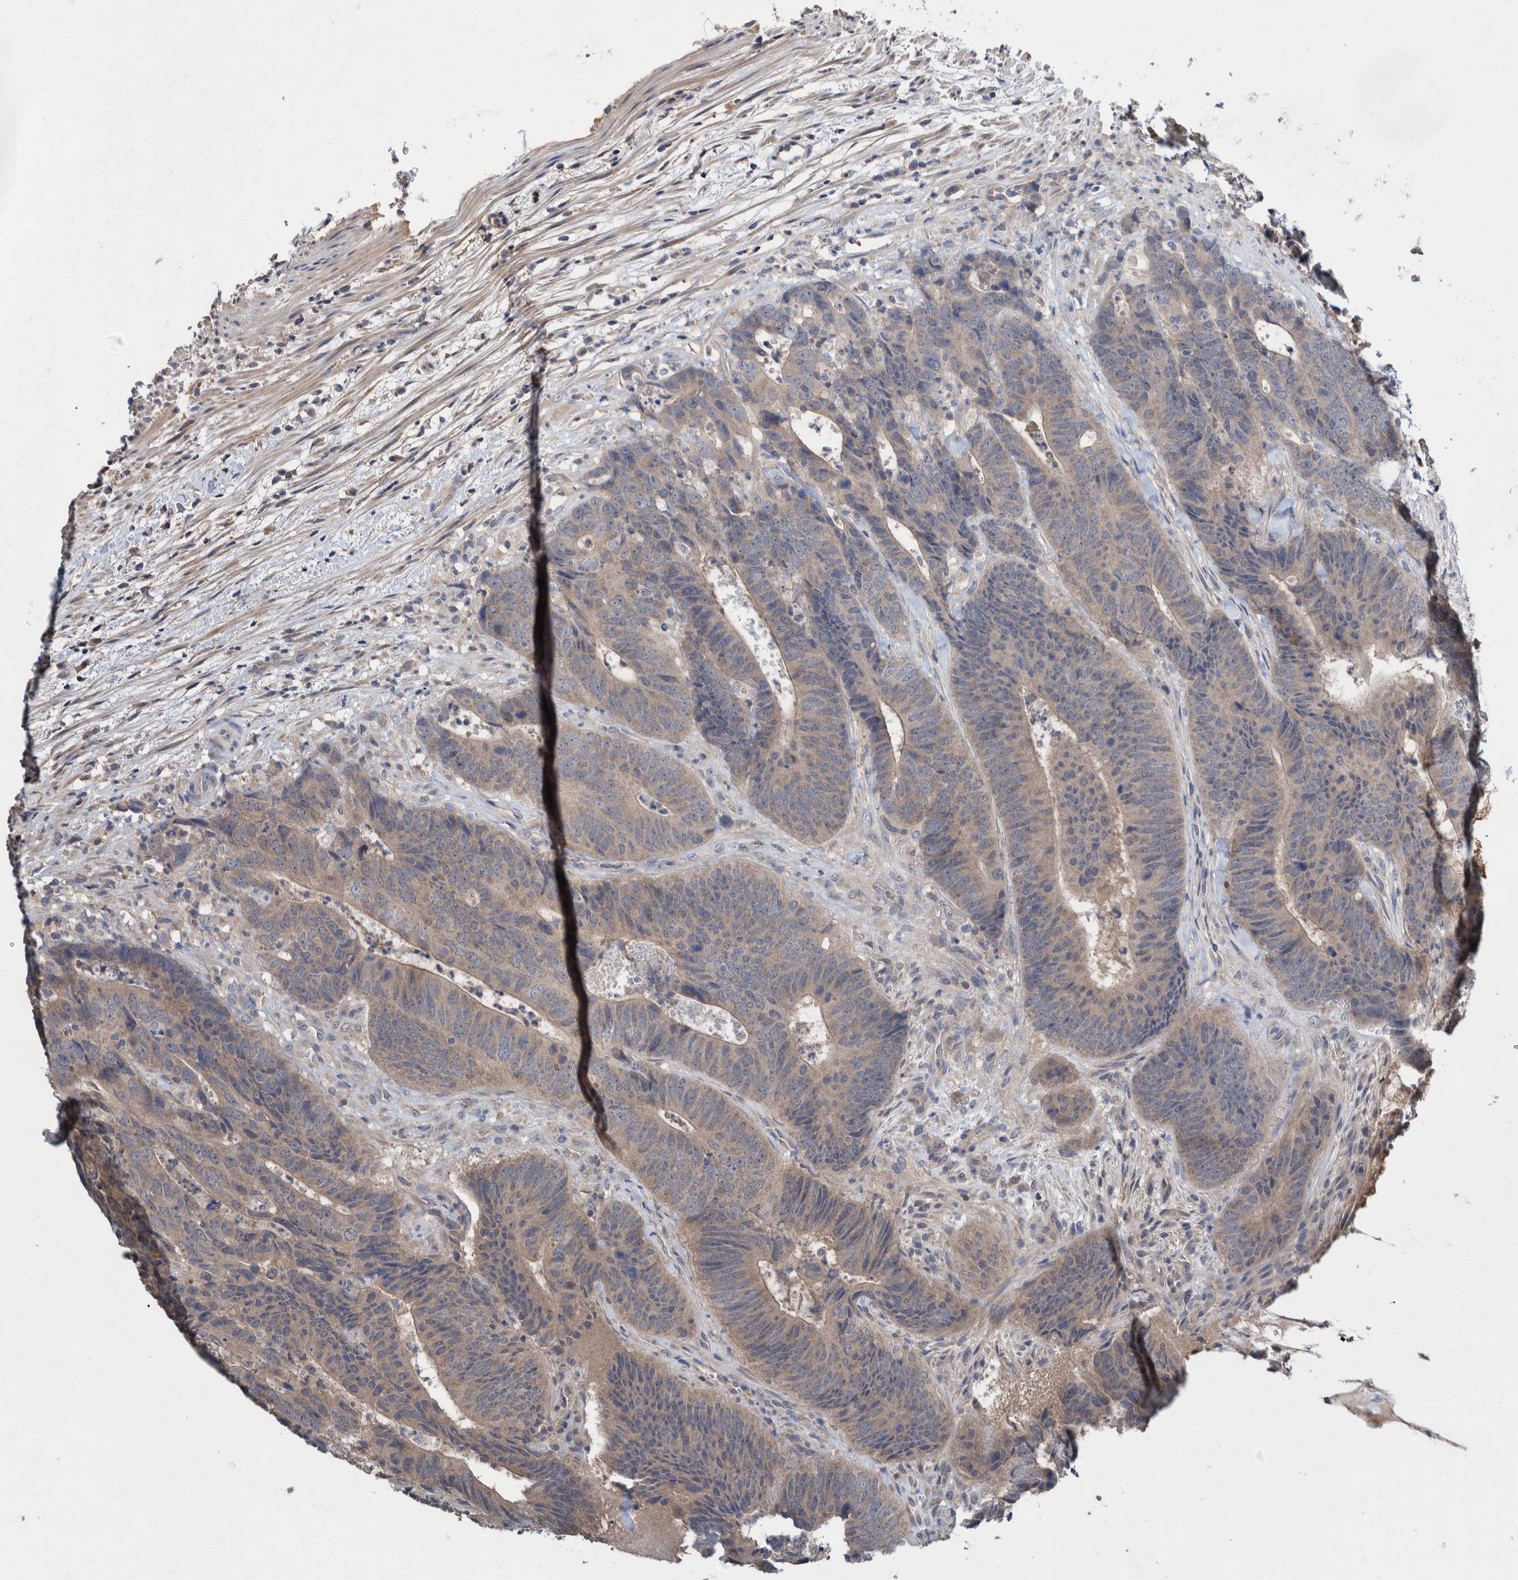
{"staining": {"intensity": "weak", "quantity": "25%-75%", "location": "cytoplasmic/membranous"}, "tissue": "colorectal cancer", "cell_type": "Tumor cells", "image_type": "cancer", "snomed": [{"axis": "morphology", "description": "Adenocarcinoma, NOS"}, {"axis": "topography", "description": "Colon"}], "caption": "Approximately 25%-75% of tumor cells in human colorectal adenocarcinoma demonstrate weak cytoplasmic/membranous protein staining as visualized by brown immunohistochemical staining.", "gene": "PLPBP", "patient": {"sex": "male", "age": 56}}